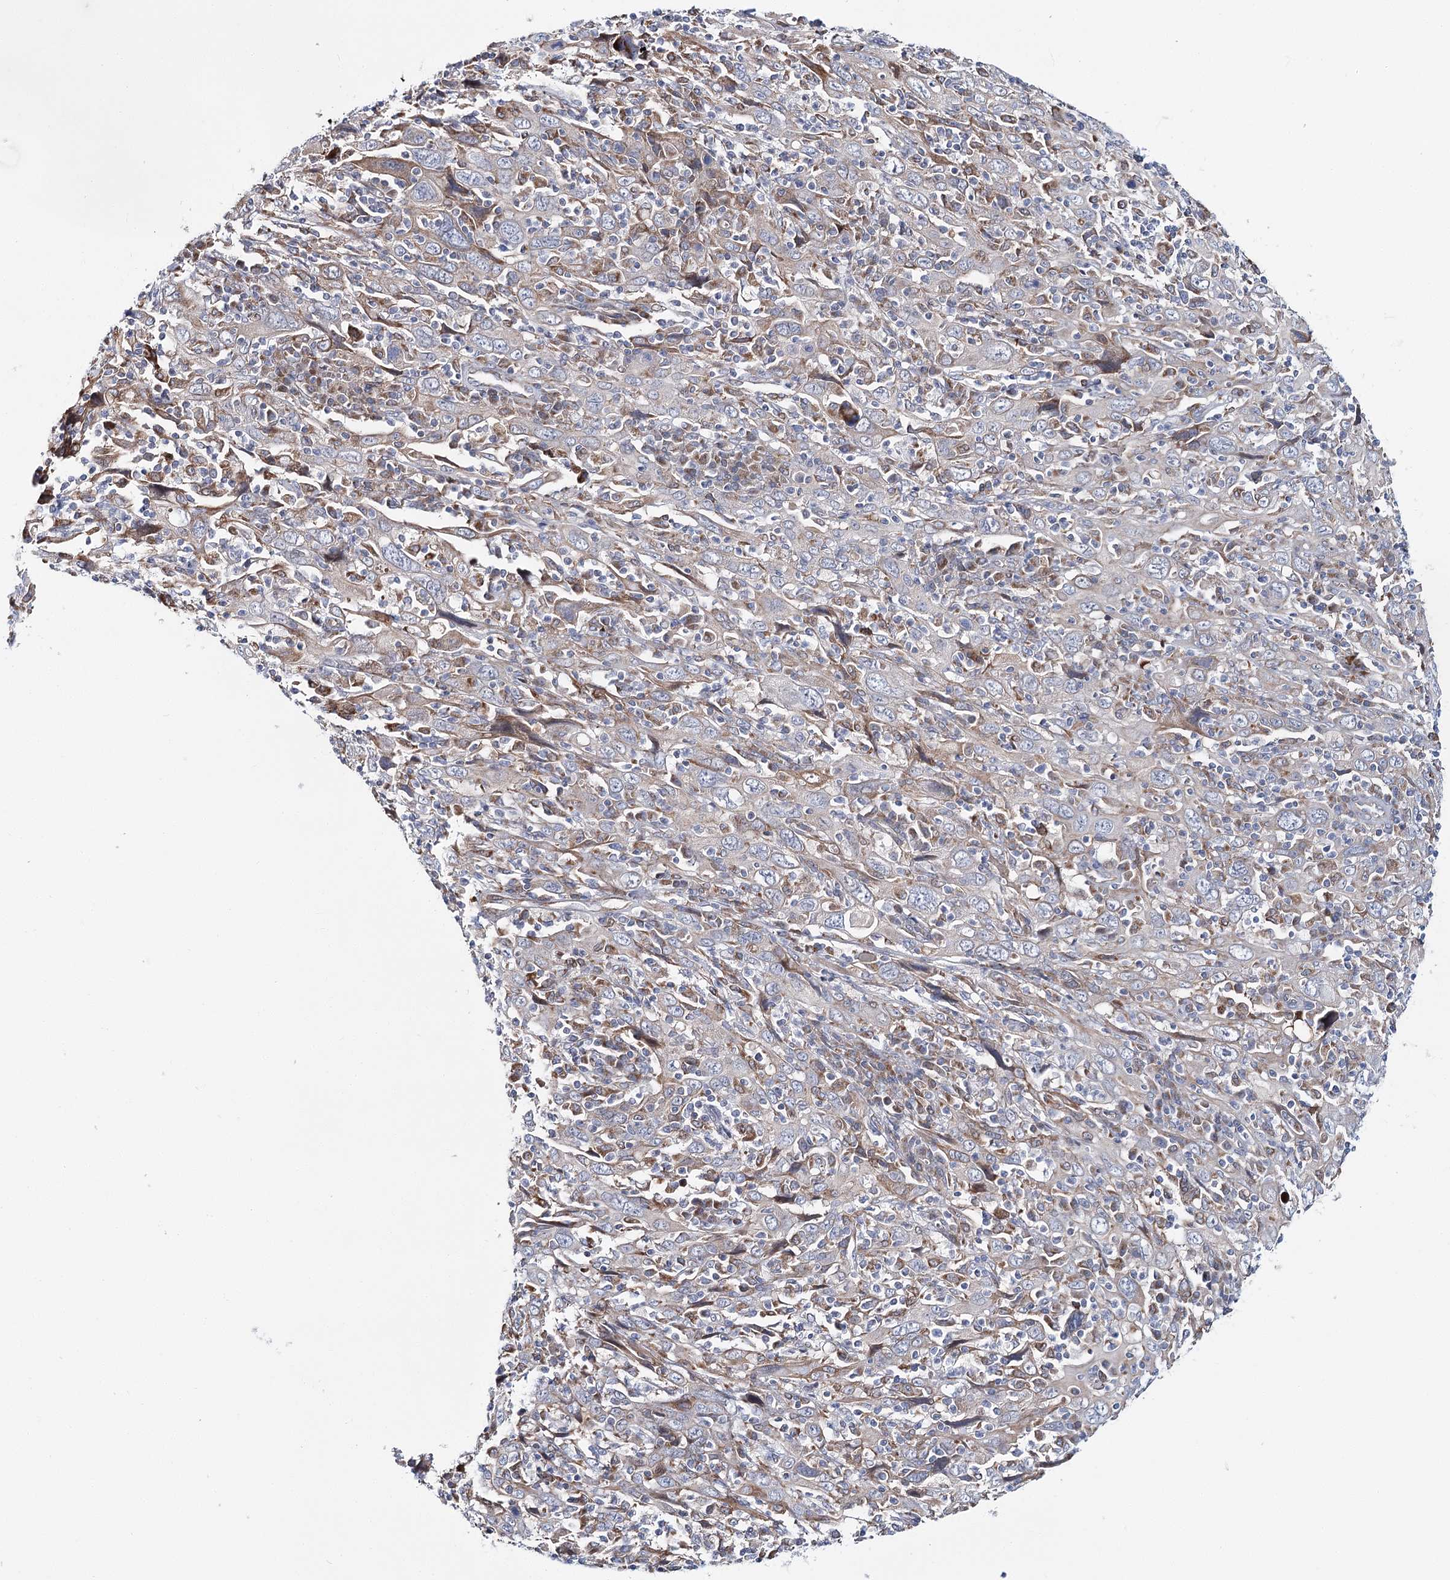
{"staining": {"intensity": "weak", "quantity": "<25%", "location": "cytoplasmic/membranous"}, "tissue": "cervical cancer", "cell_type": "Tumor cells", "image_type": "cancer", "snomed": [{"axis": "morphology", "description": "Squamous cell carcinoma, NOS"}, {"axis": "topography", "description": "Cervix"}], "caption": "Immunohistochemistry micrograph of human cervical squamous cell carcinoma stained for a protein (brown), which displays no staining in tumor cells.", "gene": "CPLANE1", "patient": {"sex": "female", "age": 46}}